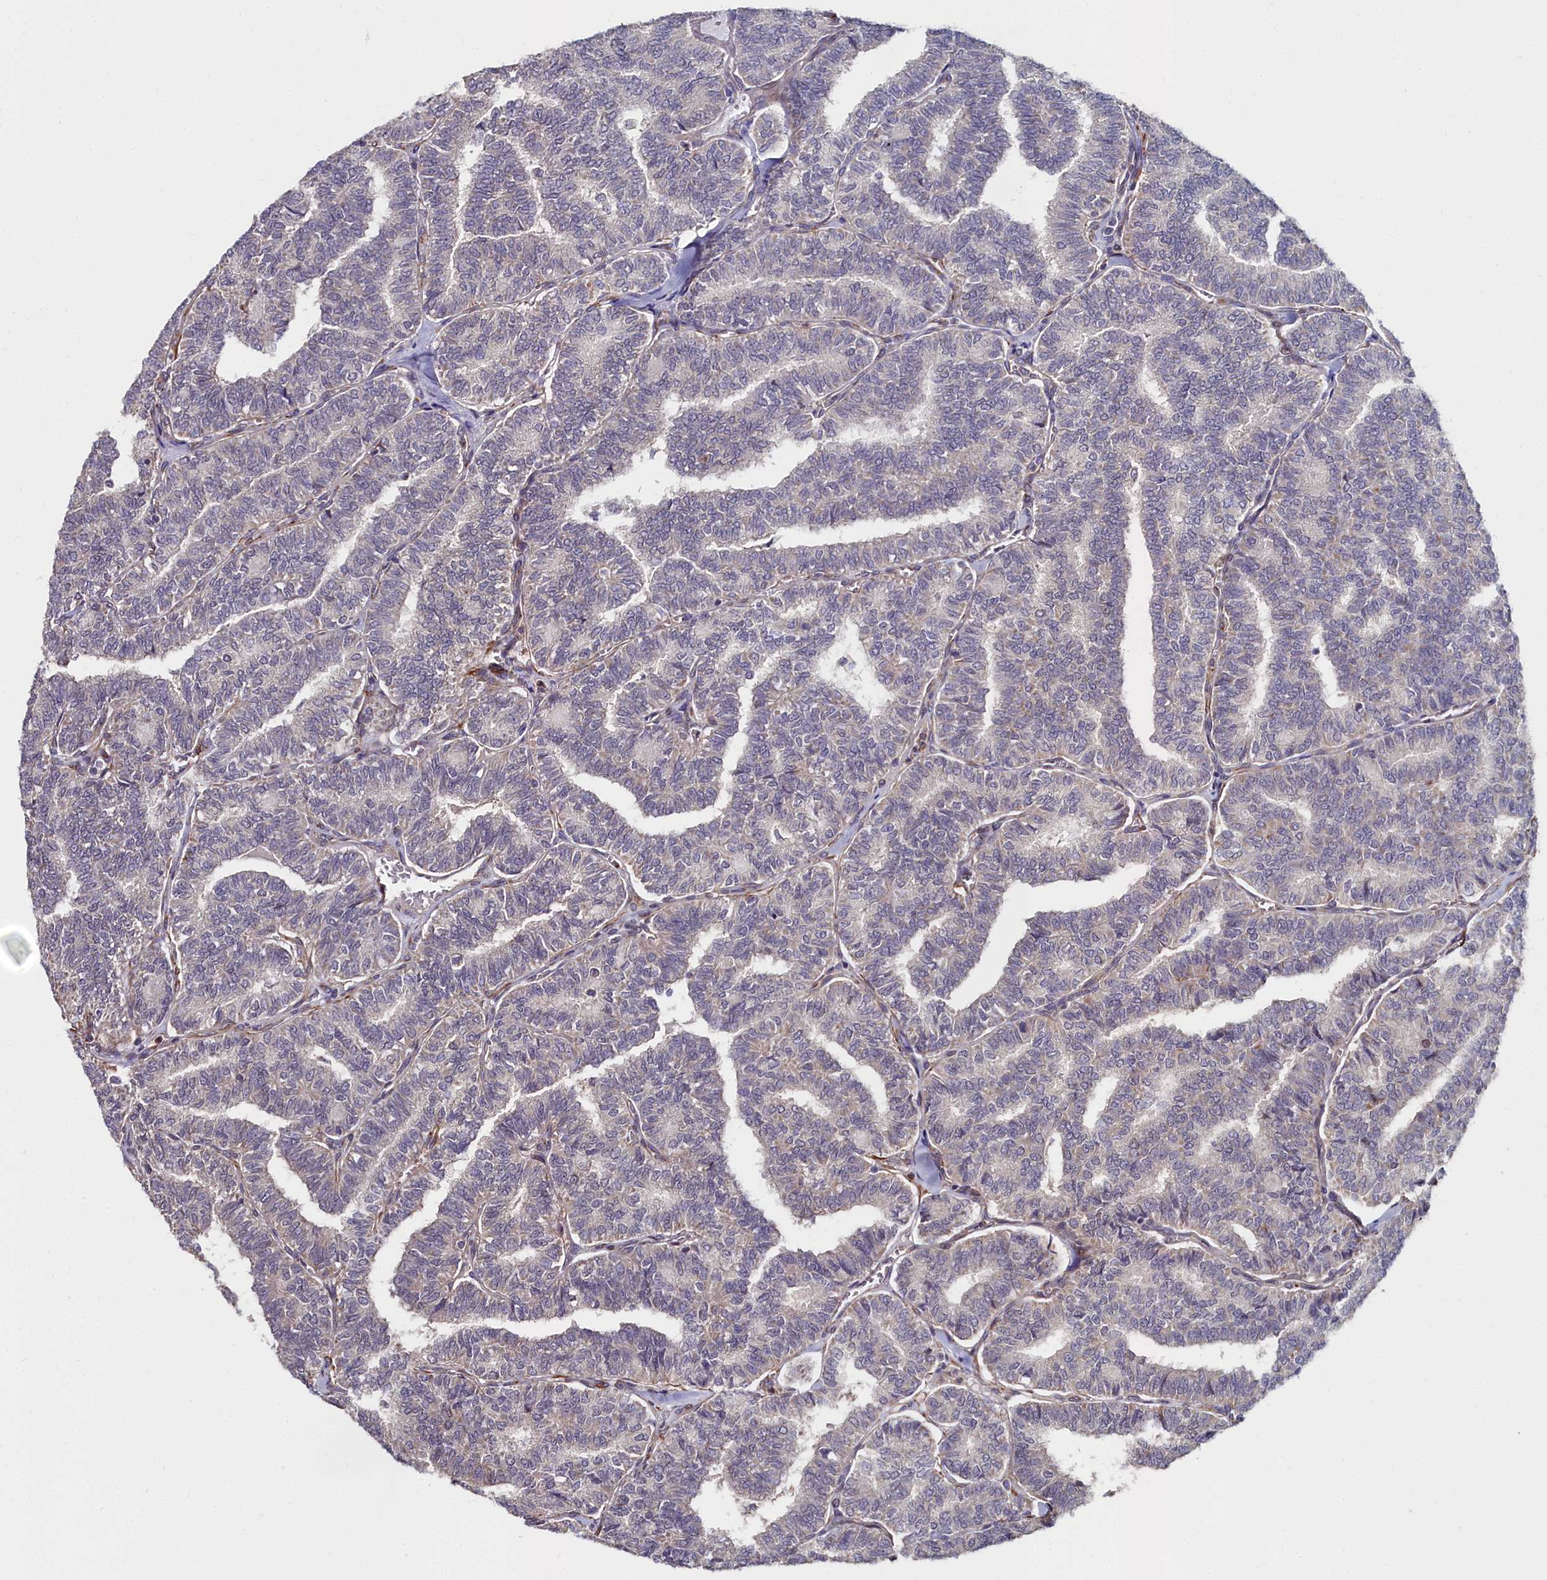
{"staining": {"intensity": "negative", "quantity": "none", "location": "none"}, "tissue": "thyroid cancer", "cell_type": "Tumor cells", "image_type": "cancer", "snomed": [{"axis": "morphology", "description": "Papillary adenocarcinoma, NOS"}, {"axis": "topography", "description": "Thyroid gland"}], "caption": "A histopathology image of thyroid cancer (papillary adenocarcinoma) stained for a protein shows no brown staining in tumor cells.", "gene": "C4orf19", "patient": {"sex": "female", "age": 35}}